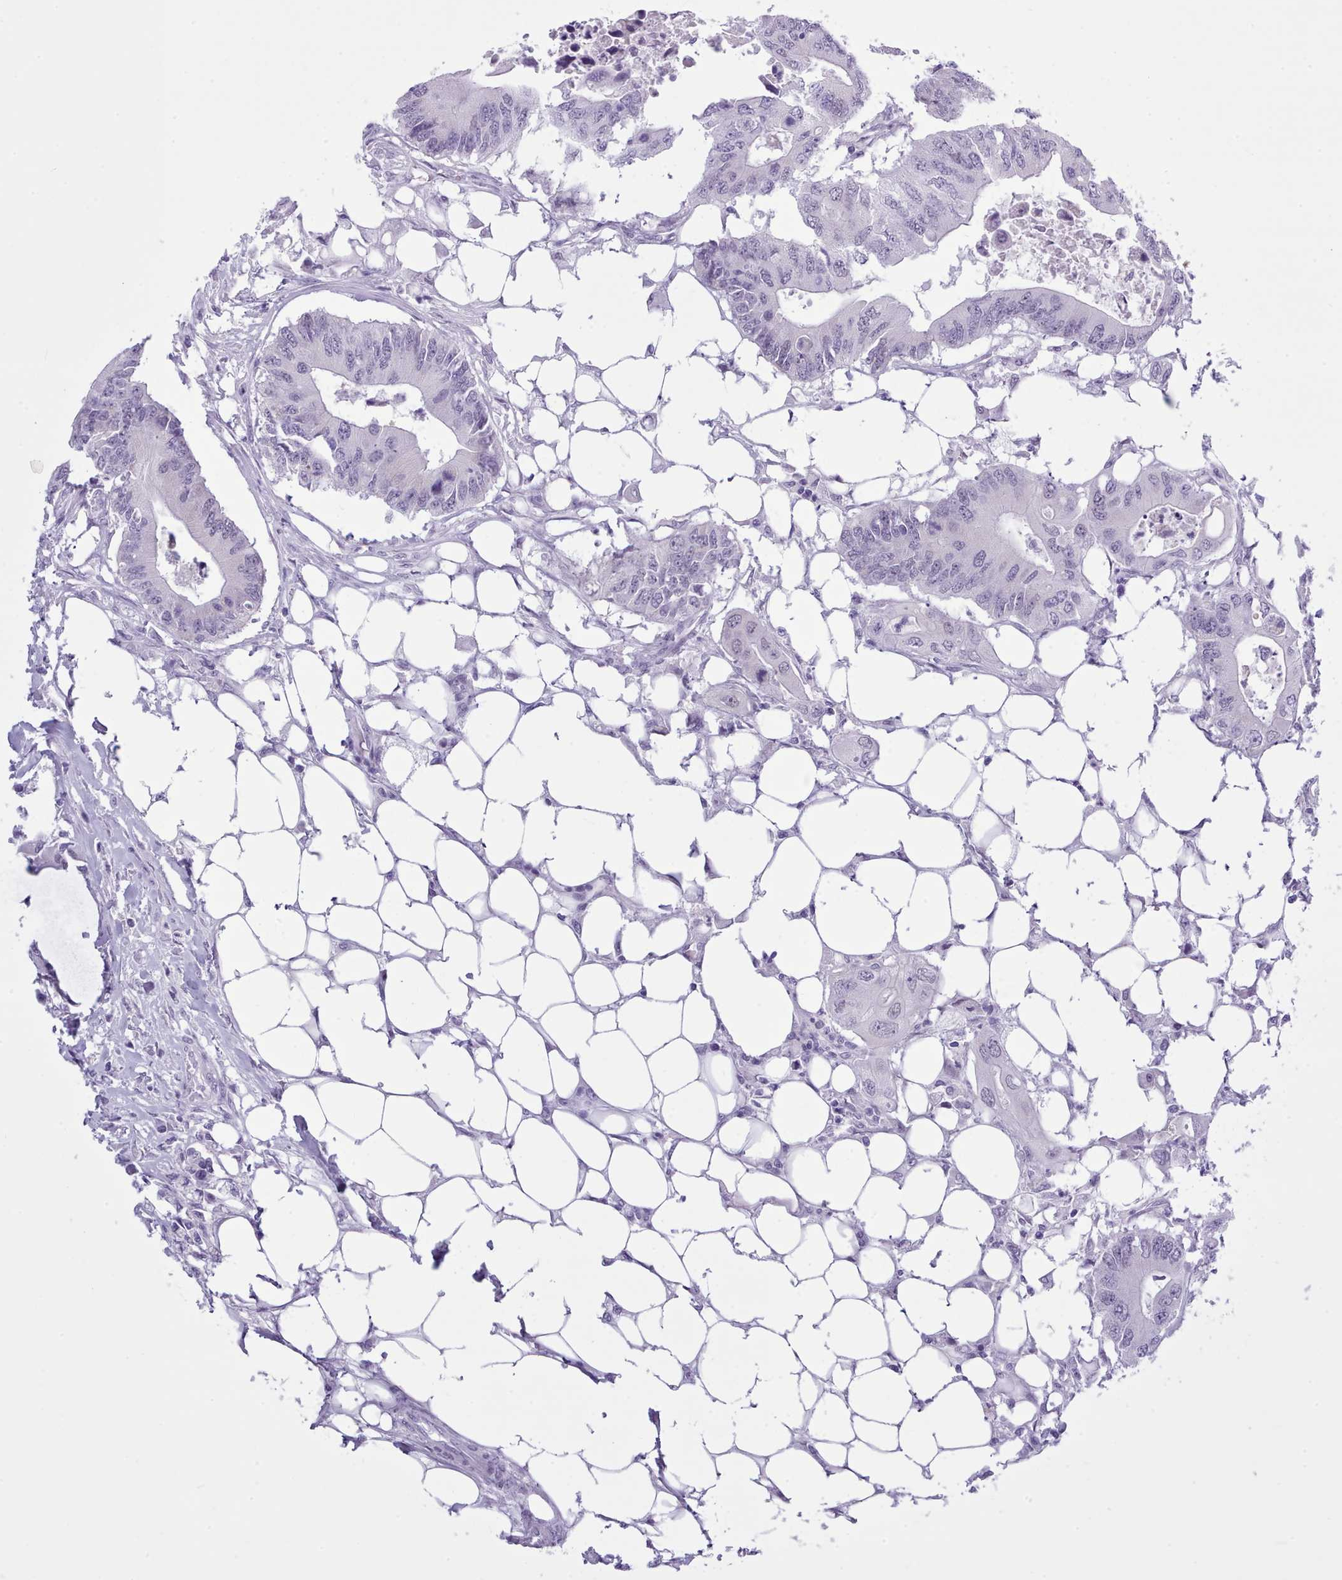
{"staining": {"intensity": "negative", "quantity": "none", "location": "none"}, "tissue": "colorectal cancer", "cell_type": "Tumor cells", "image_type": "cancer", "snomed": [{"axis": "morphology", "description": "Adenocarcinoma, NOS"}, {"axis": "topography", "description": "Colon"}], "caption": "Colorectal cancer stained for a protein using IHC displays no positivity tumor cells.", "gene": "FBXO48", "patient": {"sex": "male", "age": 71}}